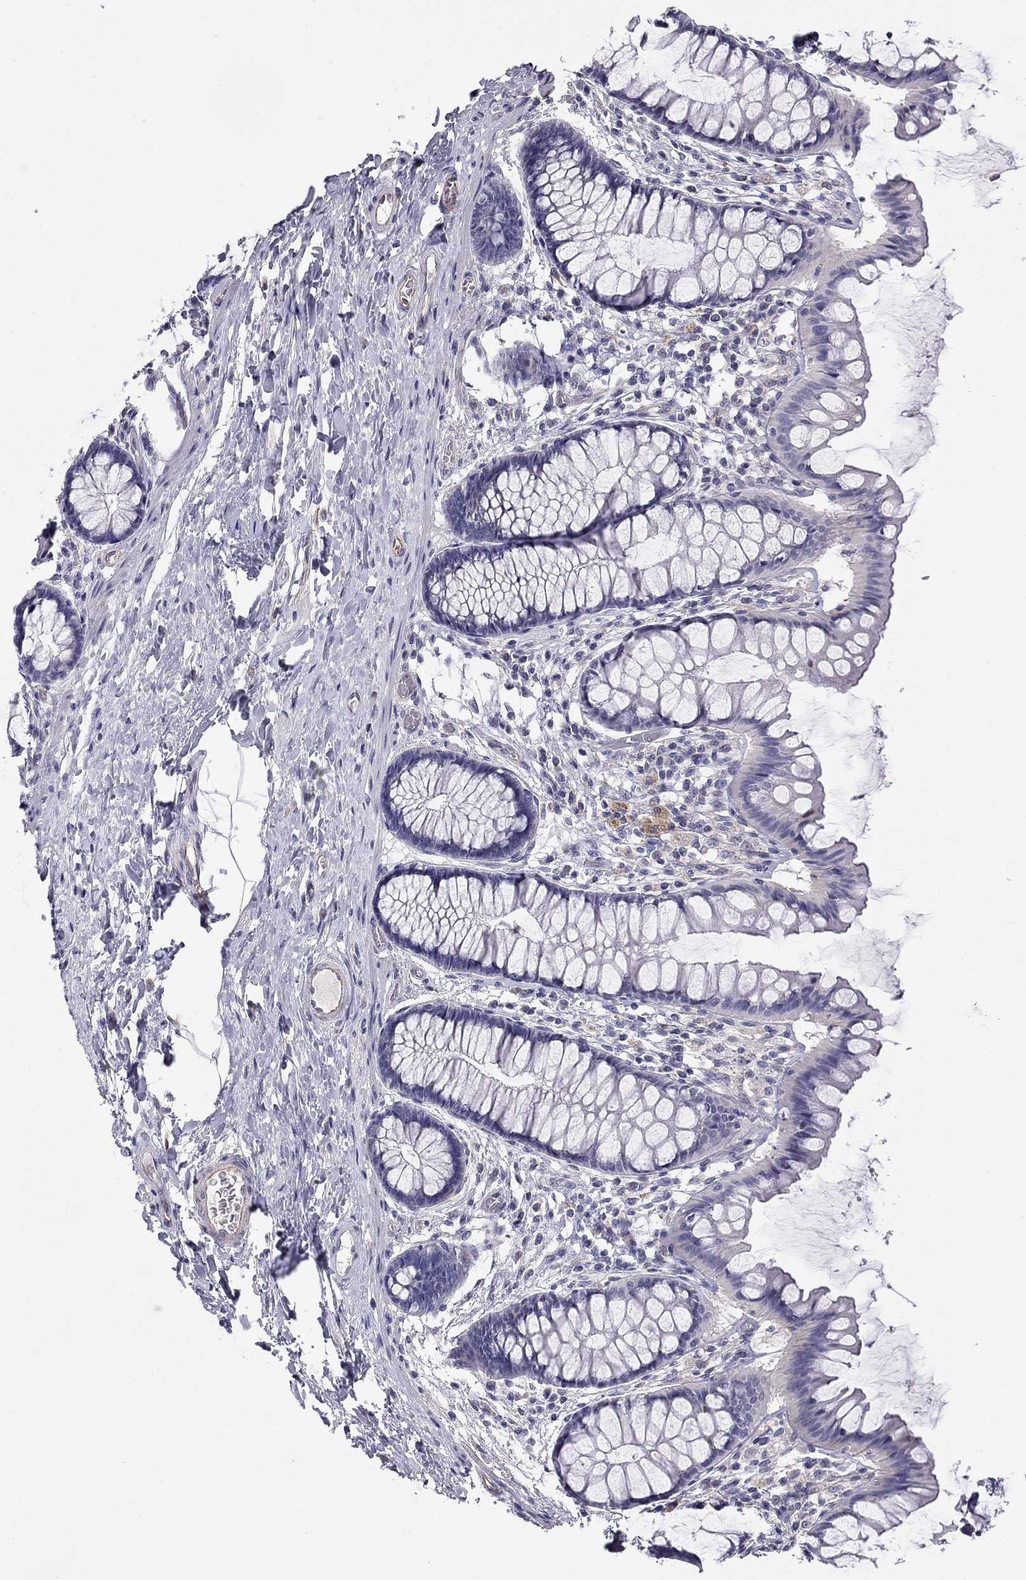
{"staining": {"intensity": "moderate", "quantity": "25%-75%", "location": "cytoplasmic/membranous"}, "tissue": "colon", "cell_type": "Endothelial cells", "image_type": "normal", "snomed": [{"axis": "morphology", "description": "Normal tissue, NOS"}, {"axis": "topography", "description": "Colon"}], "caption": "Benign colon was stained to show a protein in brown. There is medium levels of moderate cytoplasmic/membranous expression in about 25%-75% of endothelial cells. The protein is shown in brown color, while the nuclei are stained blue.", "gene": "RTL1", "patient": {"sex": "female", "age": 65}}